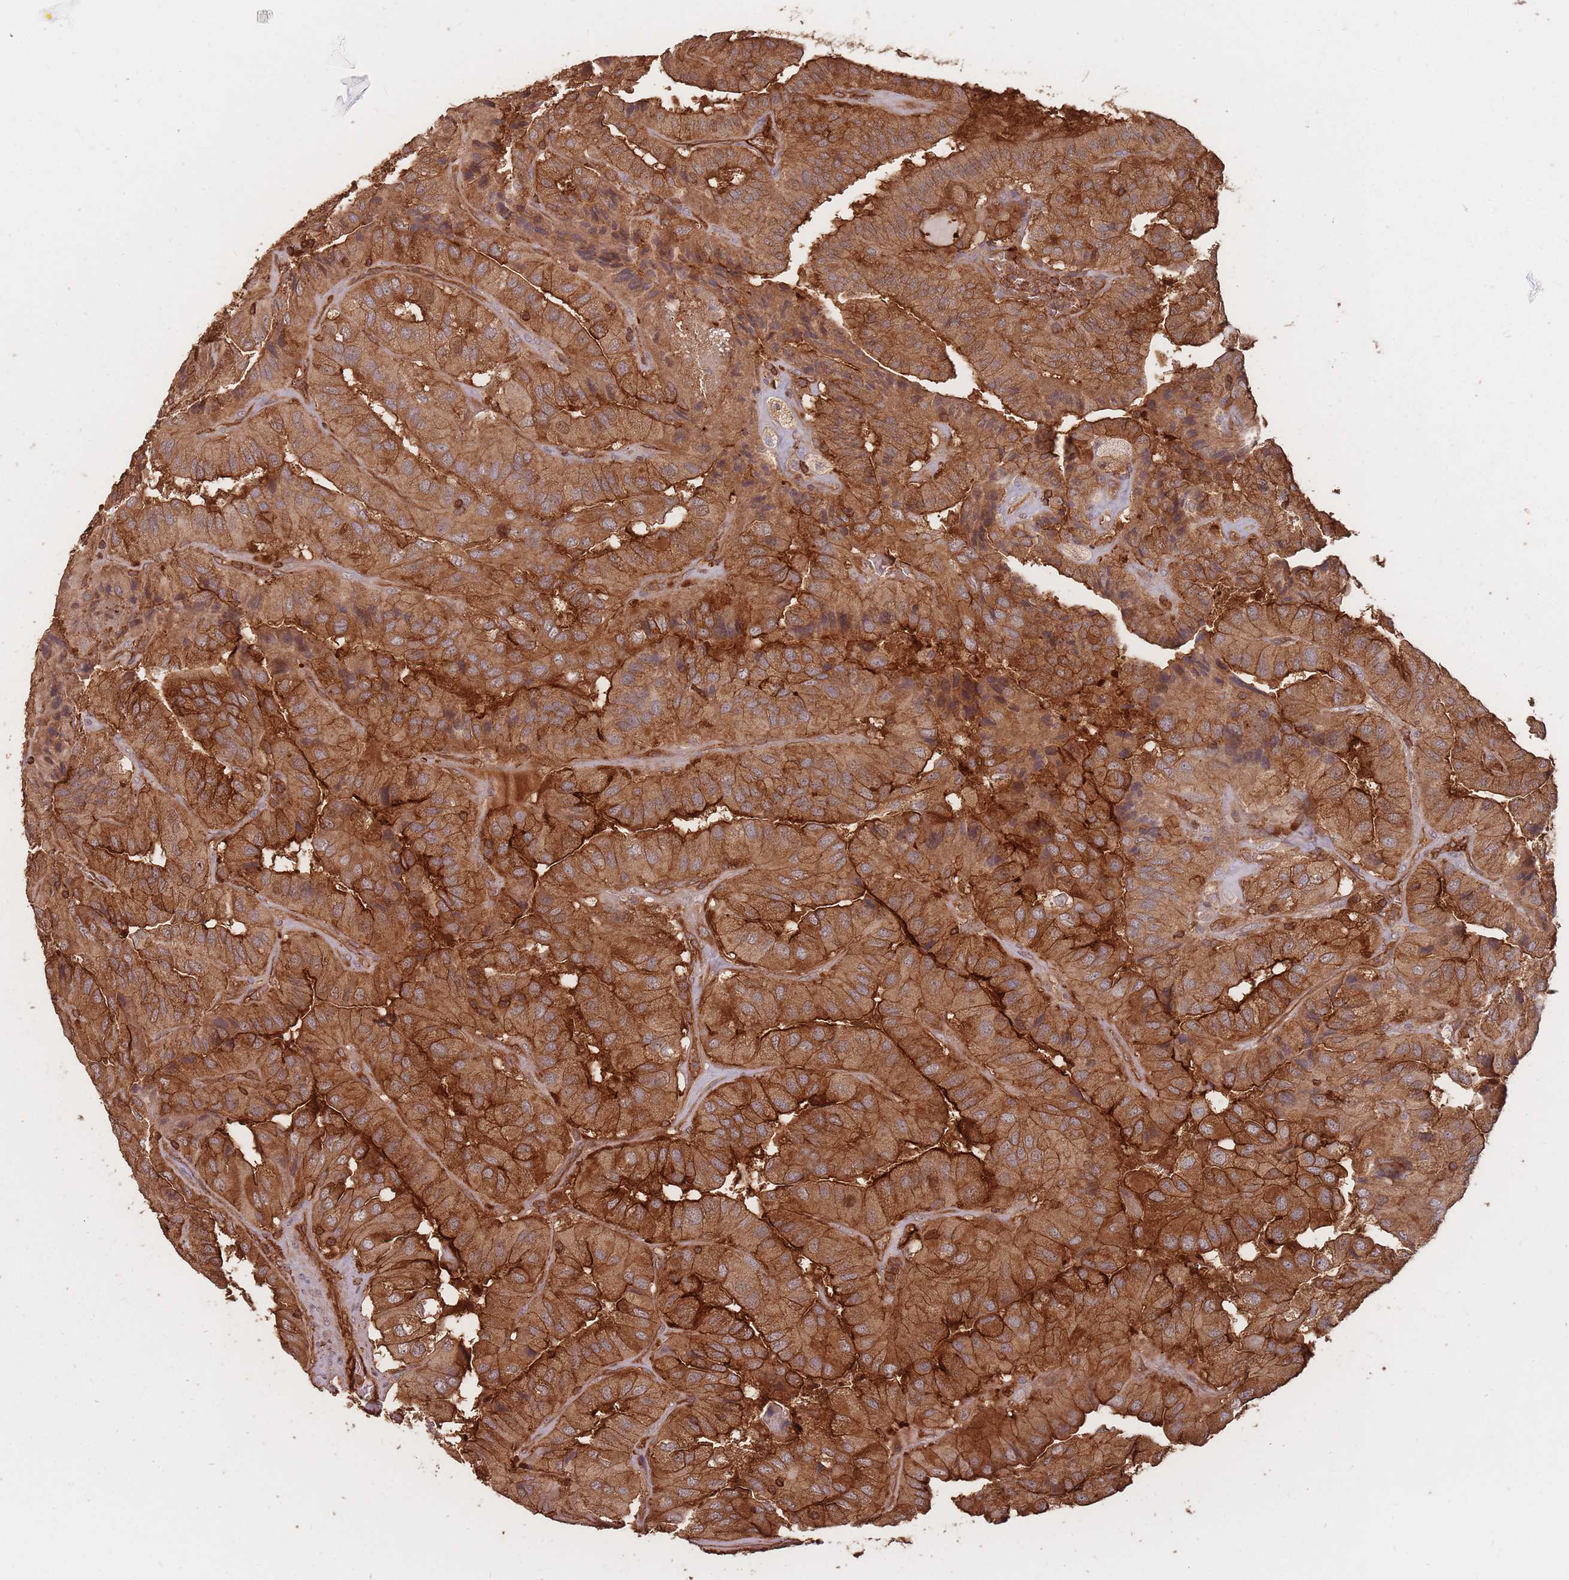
{"staining": {"intensity": "strong", "quantity": ">75%", "location": "cytoplasmic/membranous"}, "tissue": "thyroid cancer", "cell_type": "Tumor cells", "image_type": "cancer", "snomed": [{"axis": "morphology", "description": "Normal tissue, NOS"}, {"axis": "morphology", "description": "Papillary adenocarcinoma, NOS"}, {"axis": "topography", "description": "Thyroid gland"}], "caption": "Papillary adenocarcinoma (thyroid) stained with immunohistochemistry demonstrates strong cytoplasmic/membranous positivity in approximately >75% of tumor cells. Using DAB (3,3'-diaminobenzidine) (brown) and hematoxylin (blue) stains, captured at high magnification using brightfield microscopy.", "gene": "PLS3", "patient": {"sex": "female", "age": 59}}